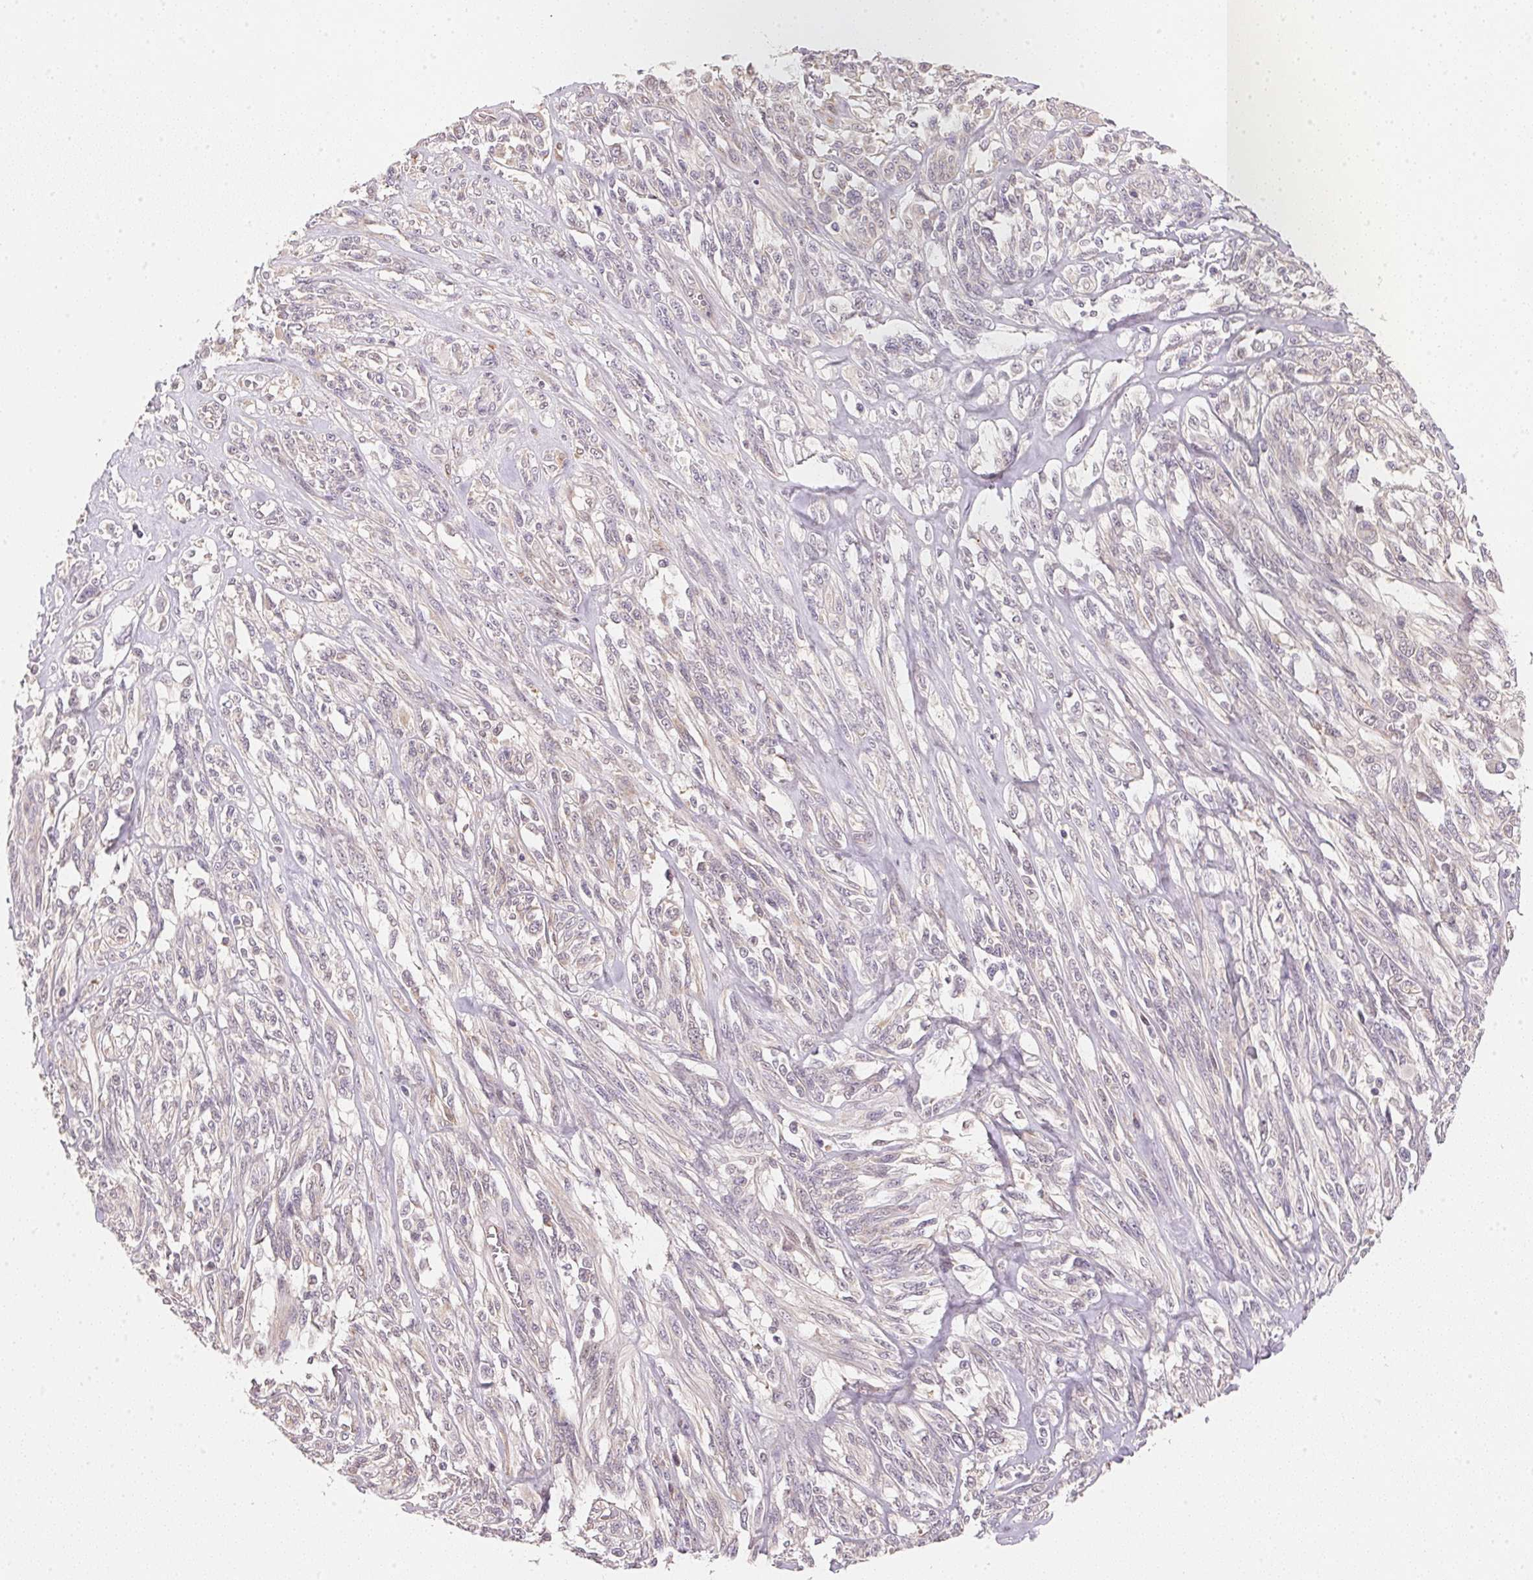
{"staining": {"intensity": "negative", "quantity": "none", "location": "none"}, "tissue": "melanoma", "cell_type": "Tumor cells", "image_type": "cancer", "snomed": [{"axis": "morphology", "description": "Malignant melanoma, NOS"}, {"axis": "topography", "description": "Skin"}], "caption": "High power microscopy micrograph of an immunohistochemistry micrograph of melanoma, revealing no significant positivity in tumor cells.", "gene": "EI24", "patient": {"sex": "female", "age": 91}}